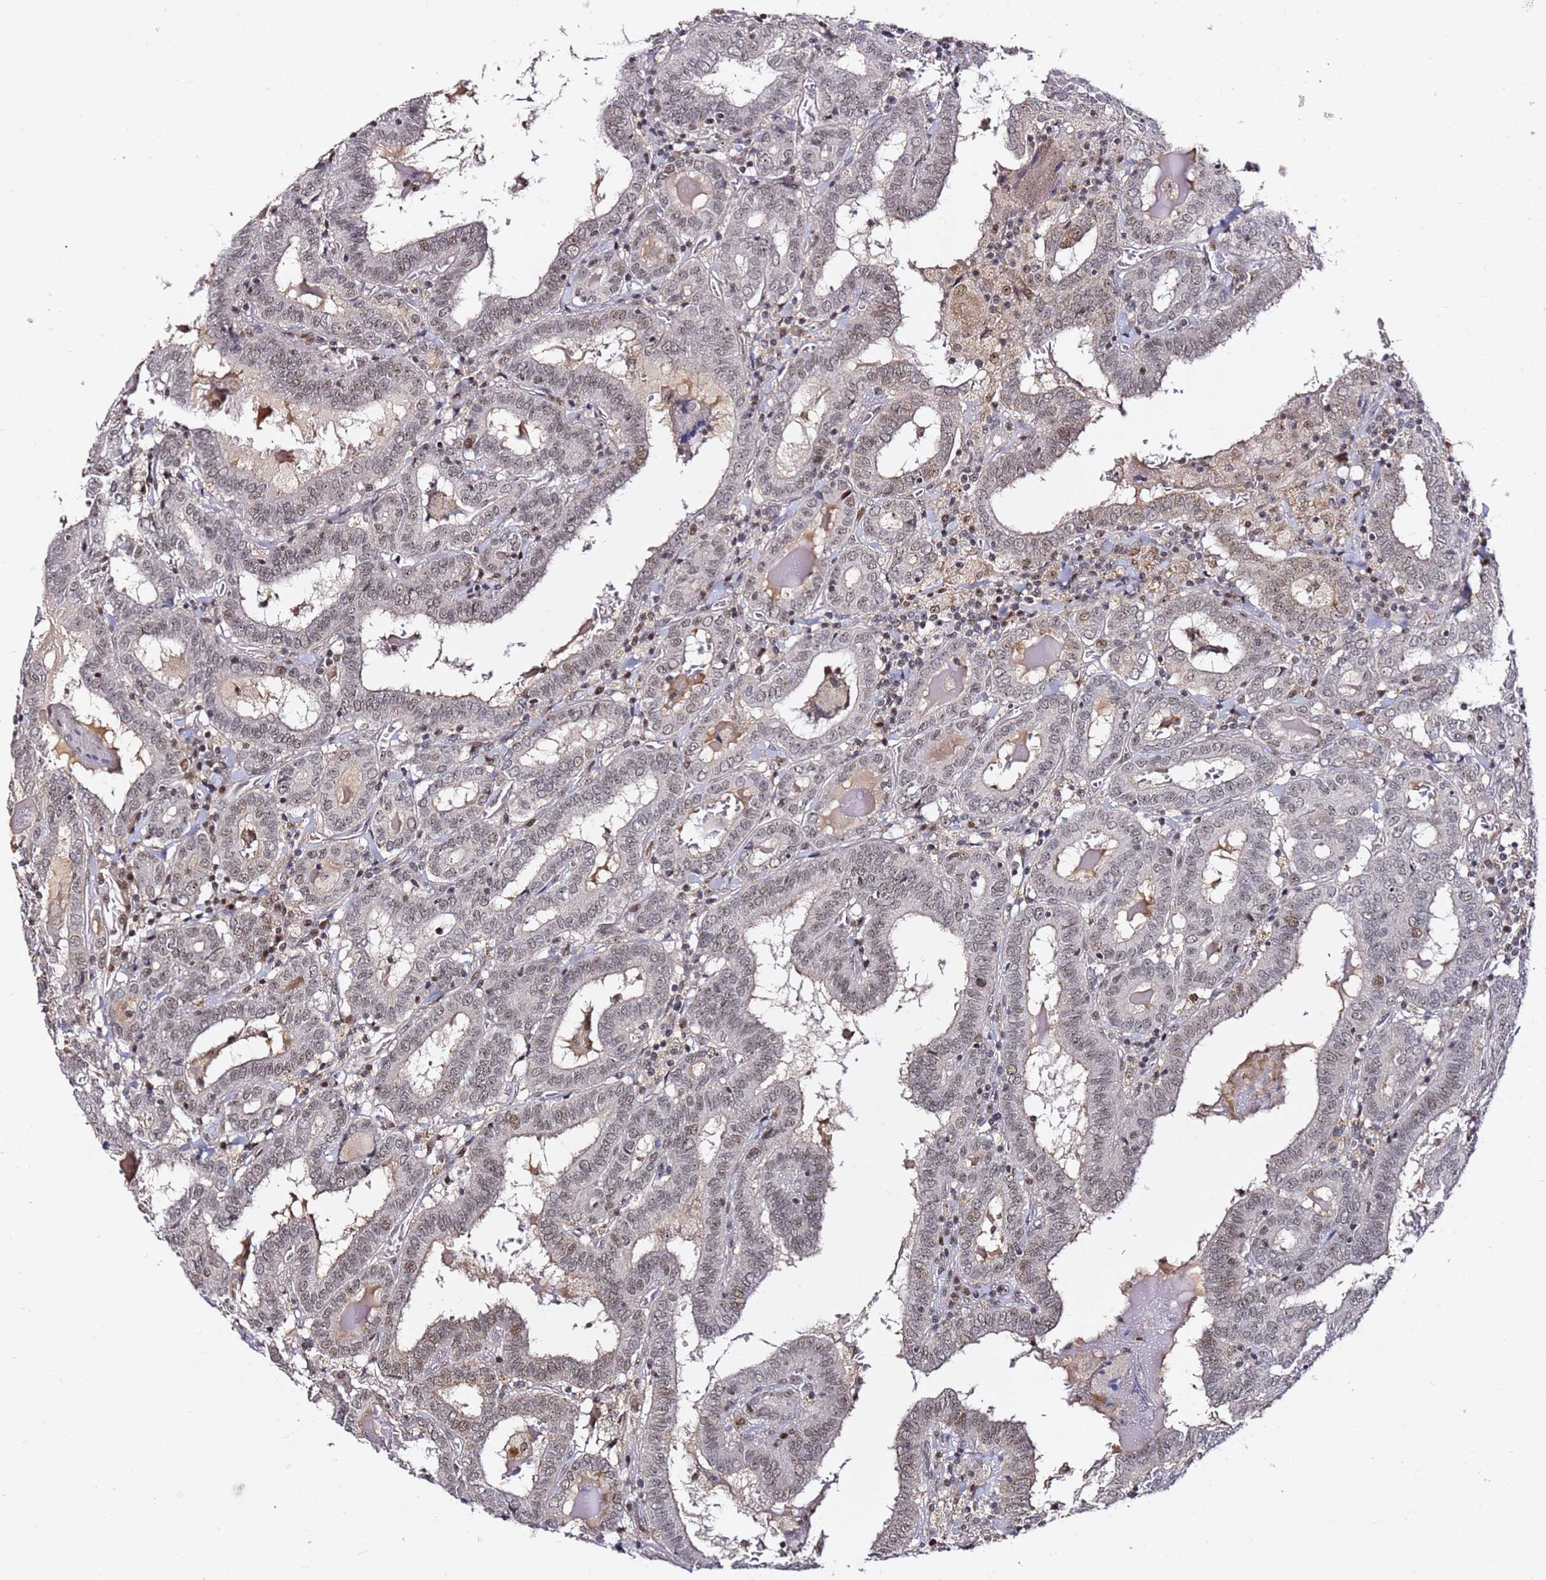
{"staining": {"intensity": "weak", "quantity": "<25%", "location": "nuclear"}, "tissue": "thyroid cancer", "cell_type": "Tumor cells", "image_type": "cancer", "snomed": [{"axis": "morphology", "description": "Papillary adenocarcinoma, NOS"}, {"axis": "topography", "description": "Thyroid gland"}], "caption": "This is an immunohistochemistry histopathology image of thyroid papillary adenocarcinoma. There is no expression in tumor cells.", "gene": "FCF1", "patient": {"sex": "female", "age": 72}}